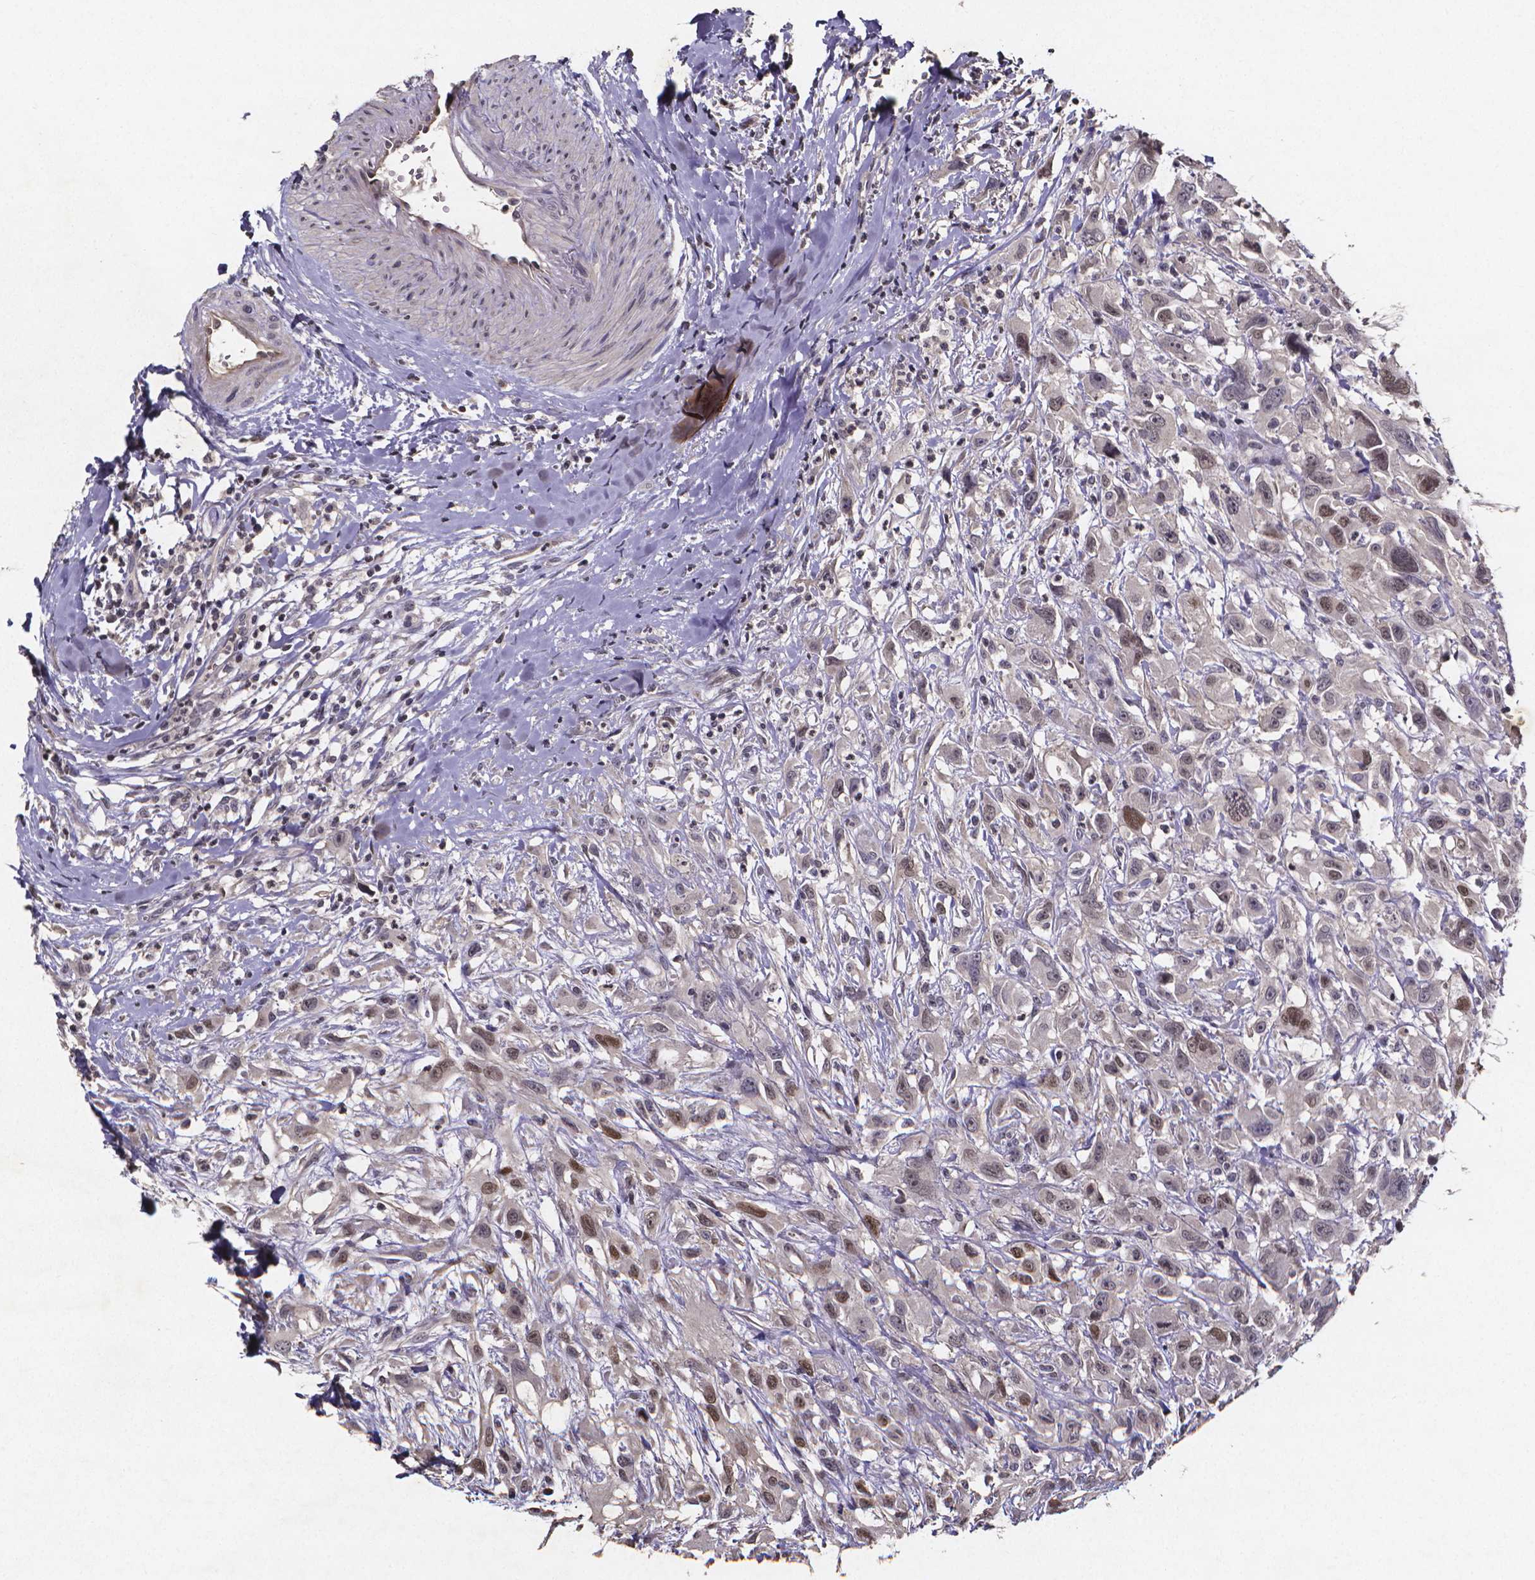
{"staining": {"intensity": "moderate", "quantity": "<25%", "location": "nuclear"}, "tissue": "head and neck cancer", "cell_type": "Tumor cells", "image_type": "cancer", "snomed": [{"axis": "morphology", "description": "Squamous cell carcinoma, NOS"}, {"axis": "morphology", "description": "Squamous cell carcinoma, metastatic, NOS"}, {"axis": "topography", "description": "Oral tissue"}, {"axis": "topography", "description": "Head-Neck"}], "caption": "Approximately <25% of tumor cells in human head and neck cancer (metastatic squamous cell carcinoma) display moderate nuclear protein staining as visualized by brown immunohistochemical staining.", "gene": "TP73", "patient": {"sex": "female", "age": 85}}